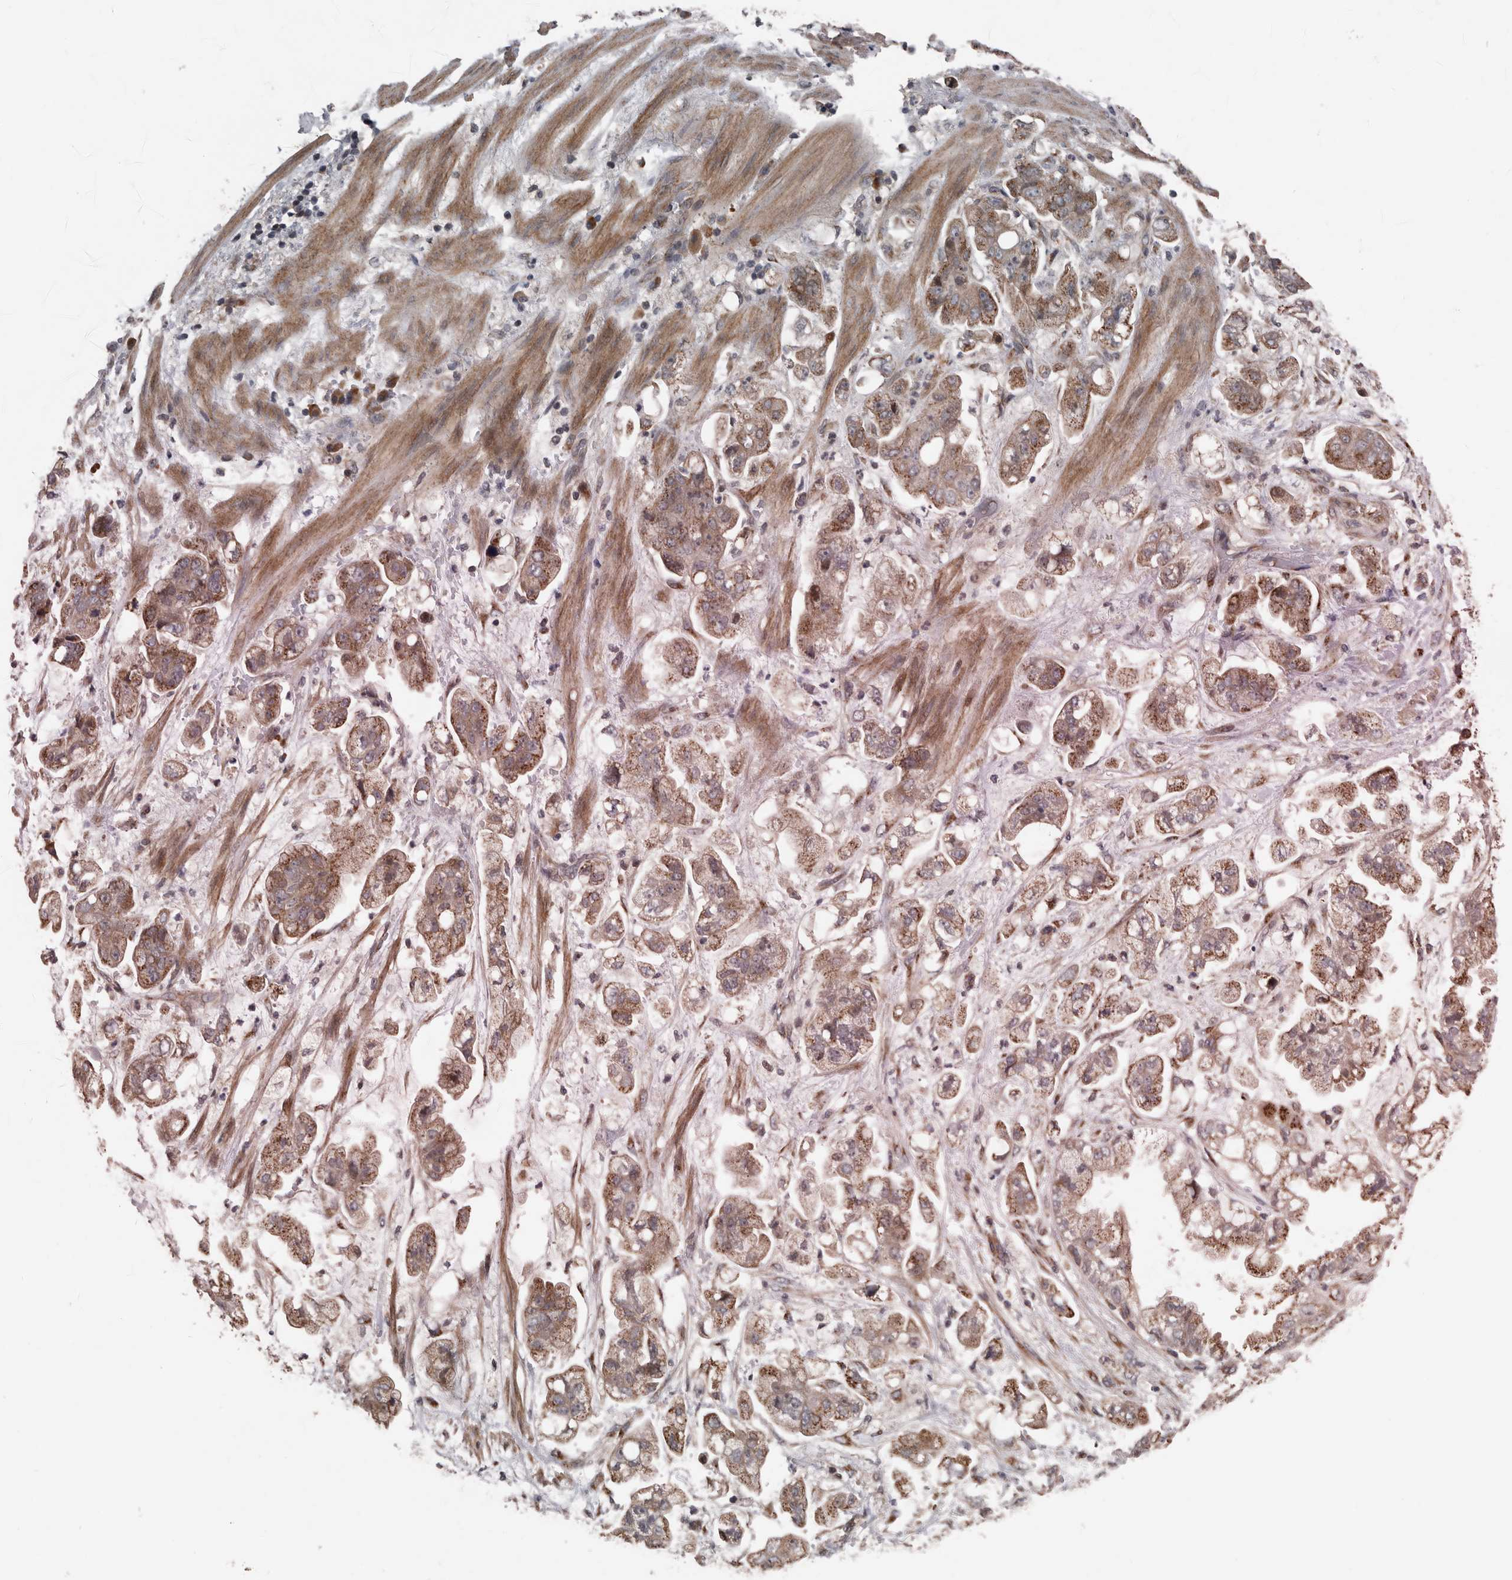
{"staining": {"intensity": "moderate", "quantity": ">75%", "location": "cytoplasmic/membranous"}, "tissue": "stomach cancer", "cell_type": "Tumor cells", "image_type": "cancer", "snomed": [{"axis": "morphology", "description": "Adenocarcinoma, NOS"}, {"axis": "topography", "description": "Stomach"}], "caption": "High-power microscopy captured an immunohistochemistry (IHC) histopathology image of stomach cancer, revealing moderate cytoplasmic/membranous expression in approximately >75% of tumor cells.", "gene": "ZNF345", "patient": {"sex": "male", "age": 62}}